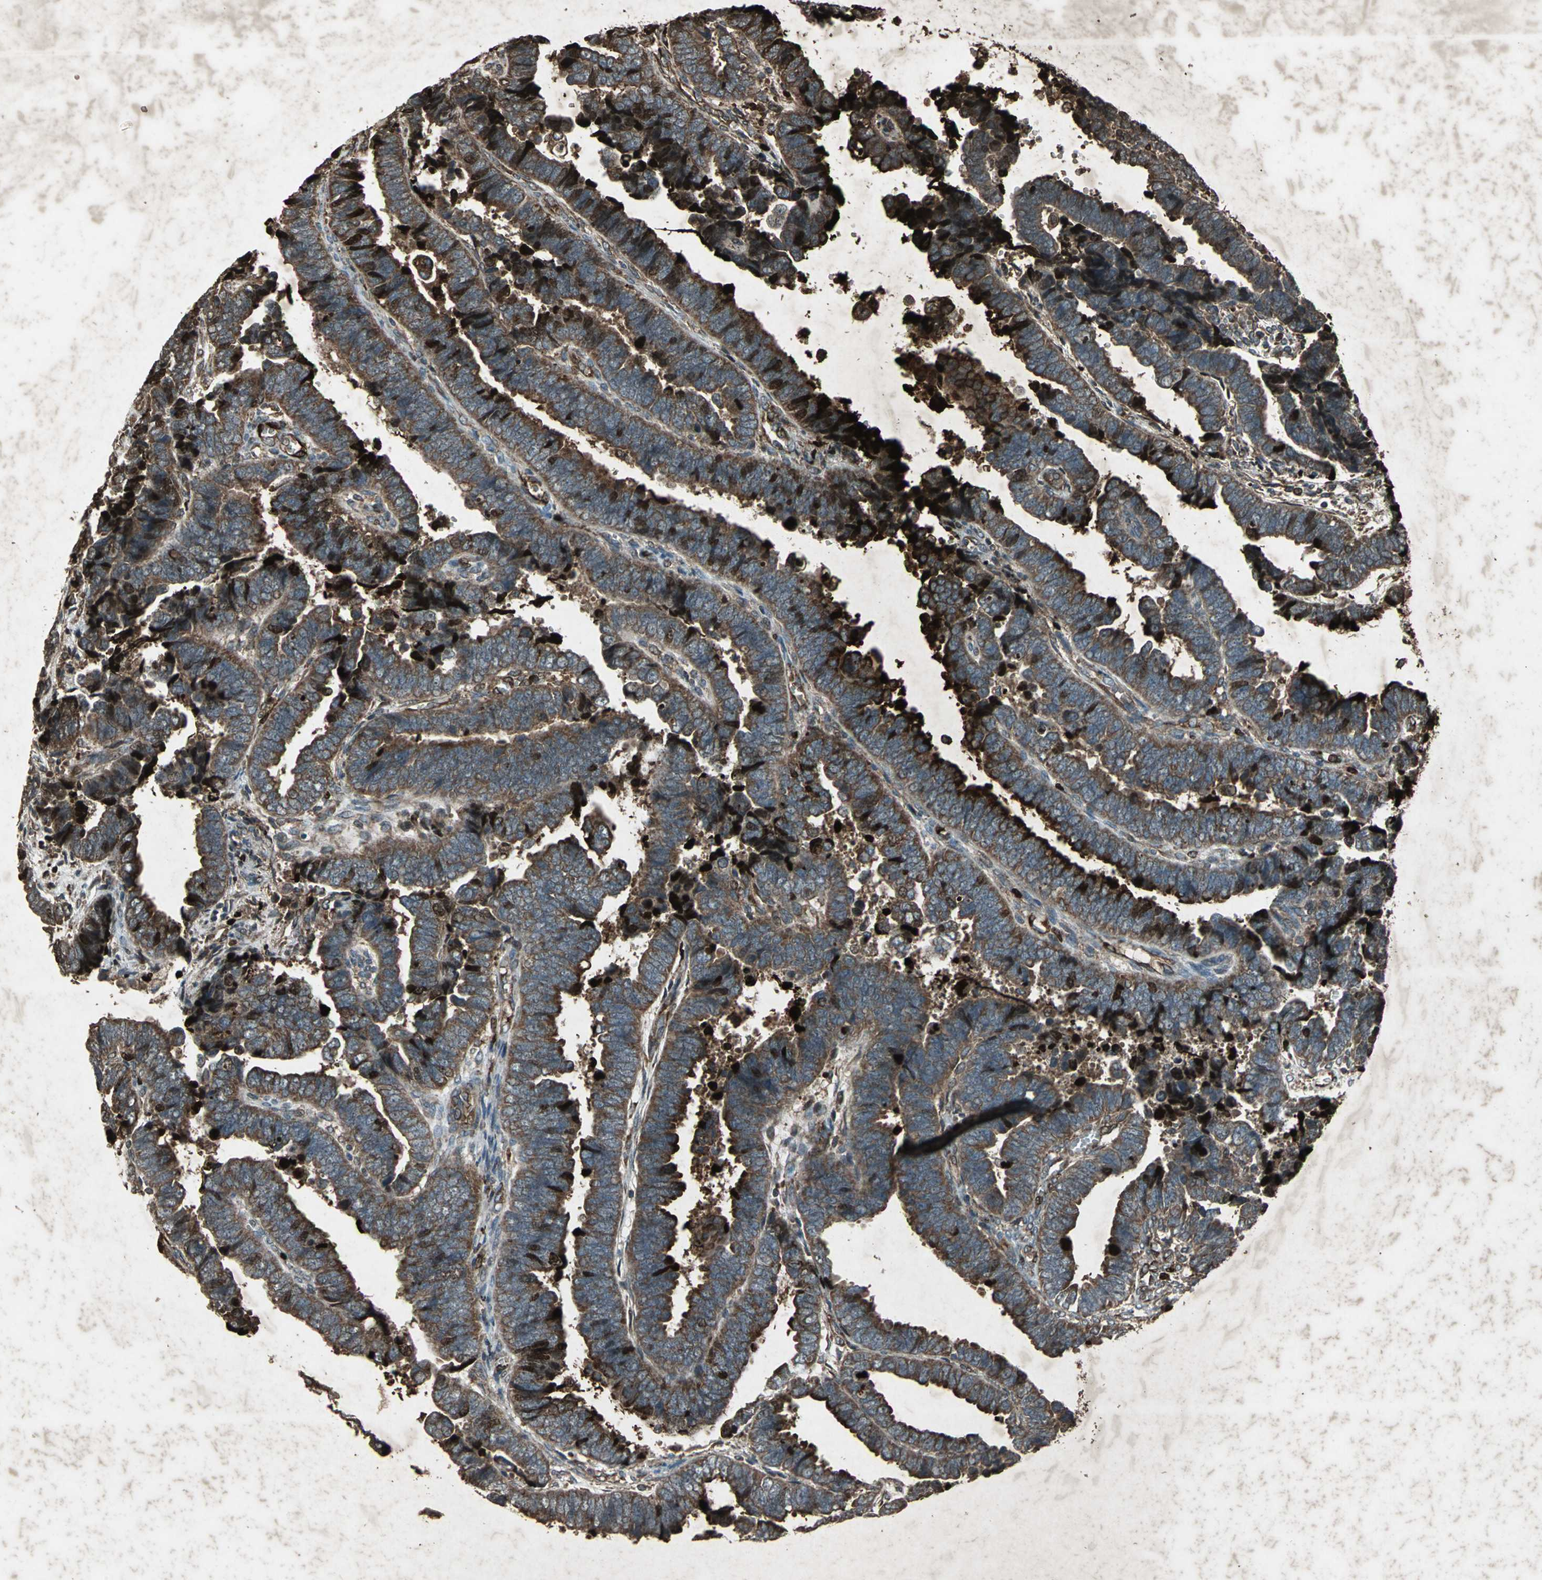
{"staining": {"intensity": "strong", "quantity": ">75%", "location": "cytoplasmic/membranous"}, "tissue": "endometrial cancer", "cell_type": "Tumor cells", "image_type": "cancer", "snomed": [{"axis": "morphology", "description": "Adenocarcinoma, NOS"}, {"axis": "topography", "description": "Endometrium"}], "caption": "Endometrial cancer tissue demonstrates strong cytoplasmic/membranous staining in approximately >75% of tumor cells, visualized by immunohistochemistry.", "gene": "SEPTIN4", "patient": {"sex": "female", "age": 75}}